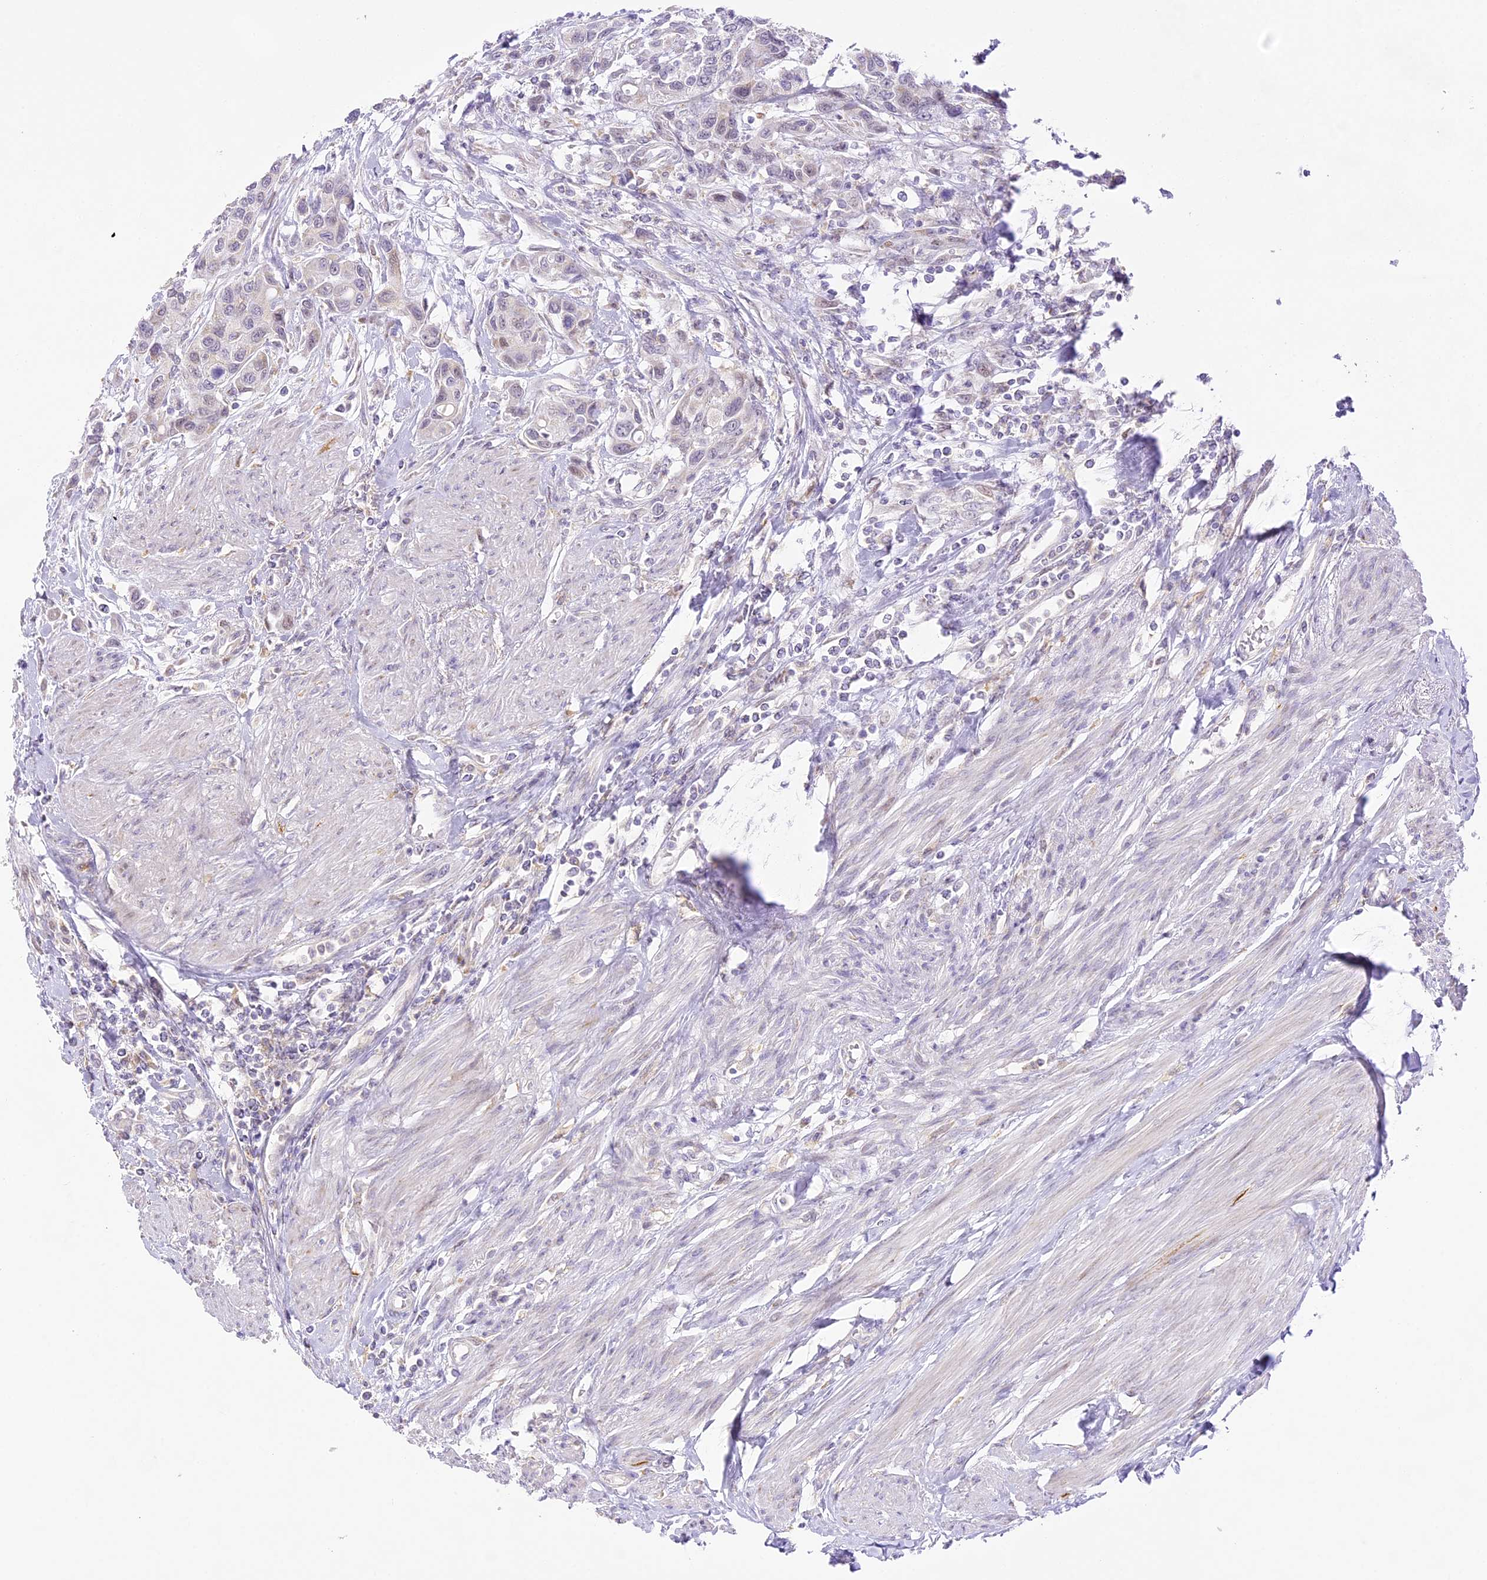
{"staining": {"intensity": "negative", "quantity": "none", "location": "none"}, "tissue": "urothelial cancer", "cell_type": "Tumor cells", "image_type": "cancer", "snomed": [{"axis": "morphology", "description": "Normal tissue, NOS"}, {"axis": "morphology", "description": "Urothelial carcinoma, High grade"}, {"axis": "topography", "description": "Vascular tissue"}, {"axis": "topography", "description": "Urinary bladder"}], "caption": "Immunohistochemistry of human urothelial cancer shows no staining in tumor cells.", "gene": "CCDC30", "patient": {"sex": "female", "age": 56}}